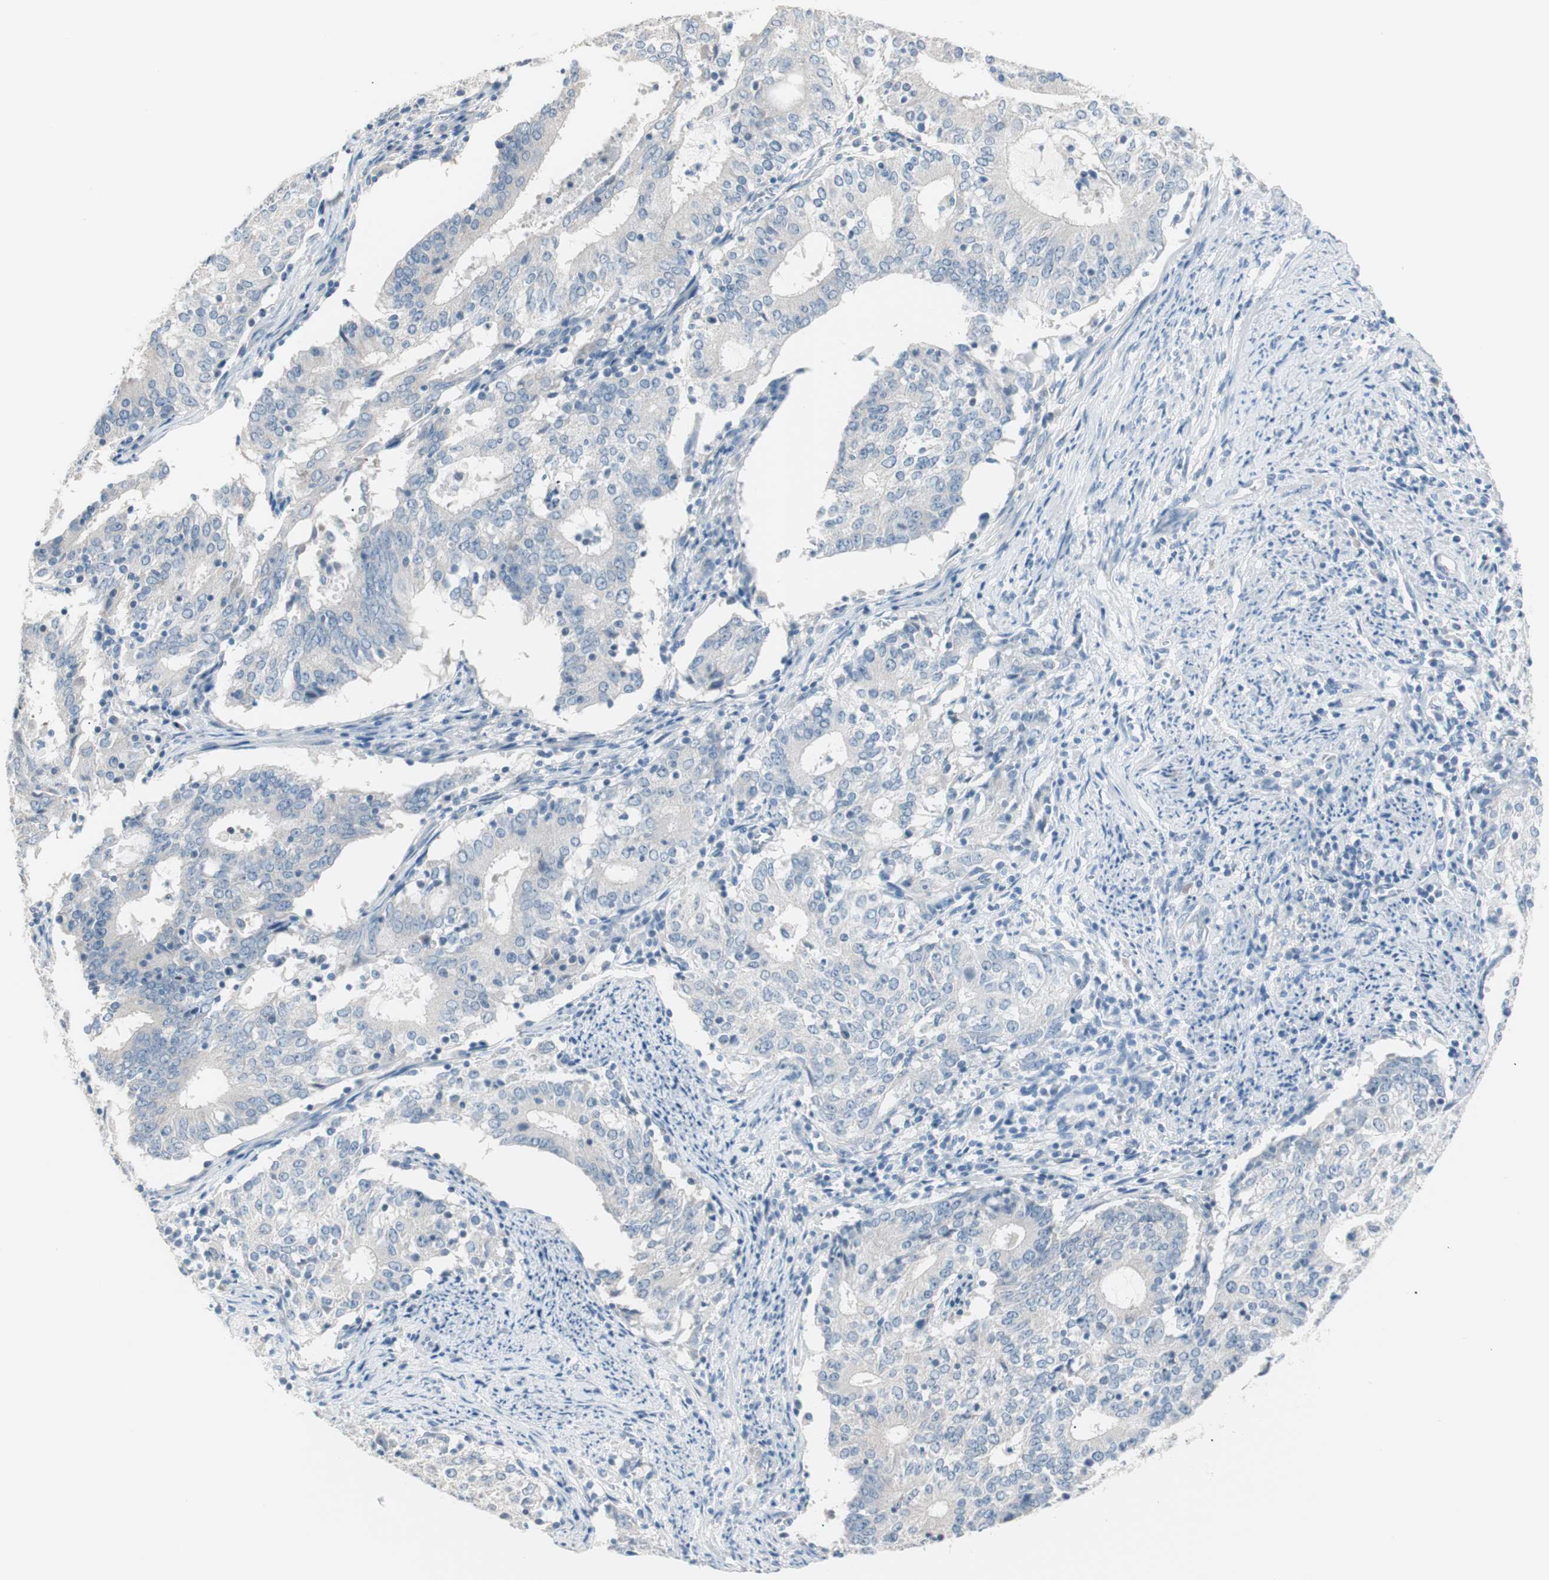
{"staining": {"intensity": "negative", "quantity": "none", "location": "none"}, "tissue": "cervical cancer", "cell_type": "Tumor cells", "image_type": "cancer", "snomed": [{"axis": "morphology", "description": "Adenocarcinoma, NOS"}, {"axis": "topography", "description": "Cervix"}], "caption": "DAB immunohistochemical staining of cervical adenocarcinoma shows no significant staining in tumor cells.", "gene": "VIL1", "patient": {"sex": "female", "age": 44}}